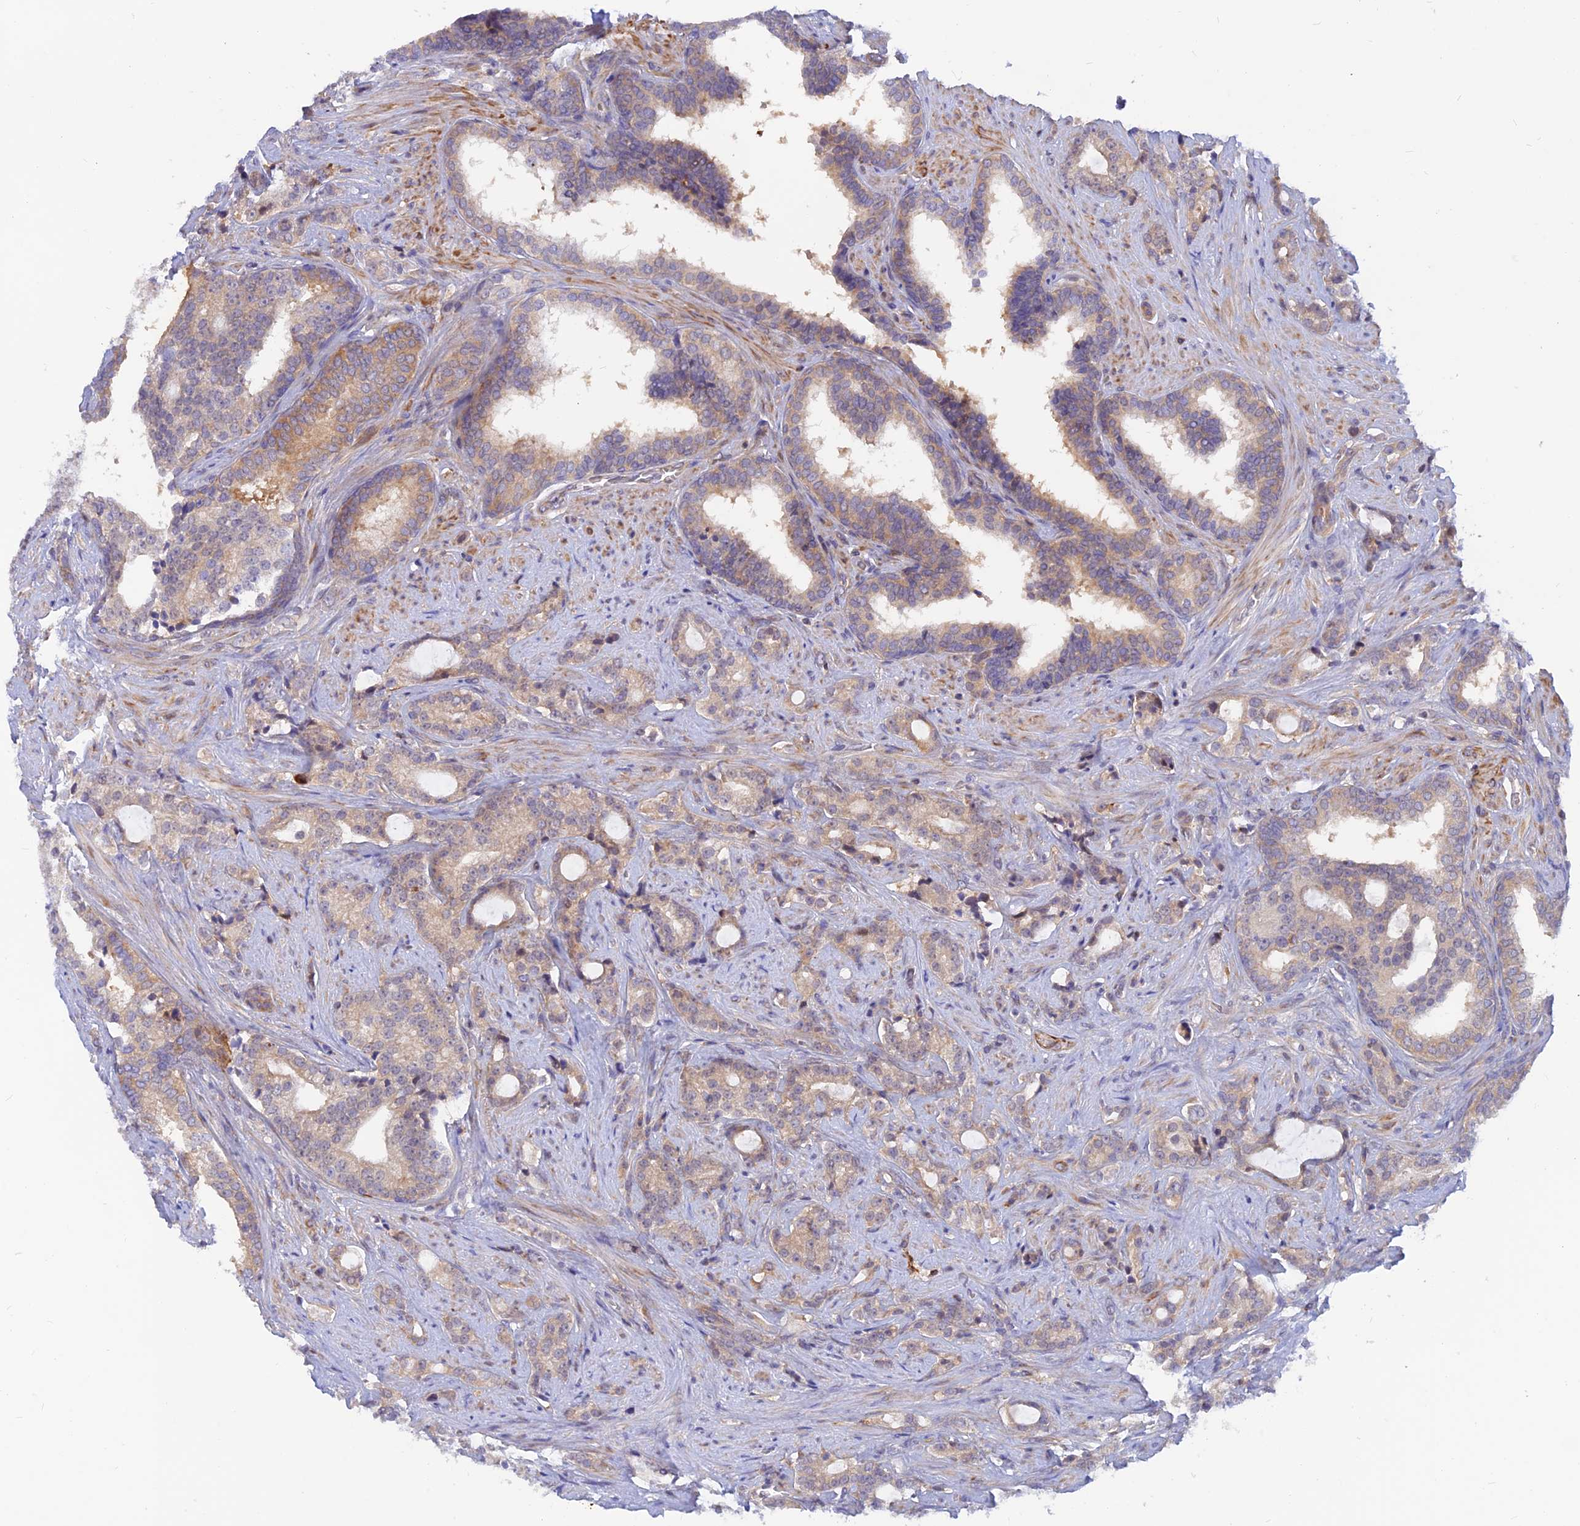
{"staining": {"intensity": "weak", "quantity": "<25%", "location": "cytoplasmic/membranous"}, "tissue": "prostate cancer", "cell_type": "Tumor cells", "image_type": "cancer", "snomed": [{"axis": "morphology", "description": "Adenocarcinoma, High grade"}, {"axis": "topography", "description": "Prostate and seminal vesicle, NOS"}], "caption": "Immunohistochemistry (IHC) histopathology image of neoplastic tissue: human prostate cancer (high-grade adenocarcinoma) stained with DAB (3,3'-diaminobenzidine) exhibits no significant protein expression in tumor cells.", "gene": "DNAJC16", "patient": {"sex": "male", "age": 67}}